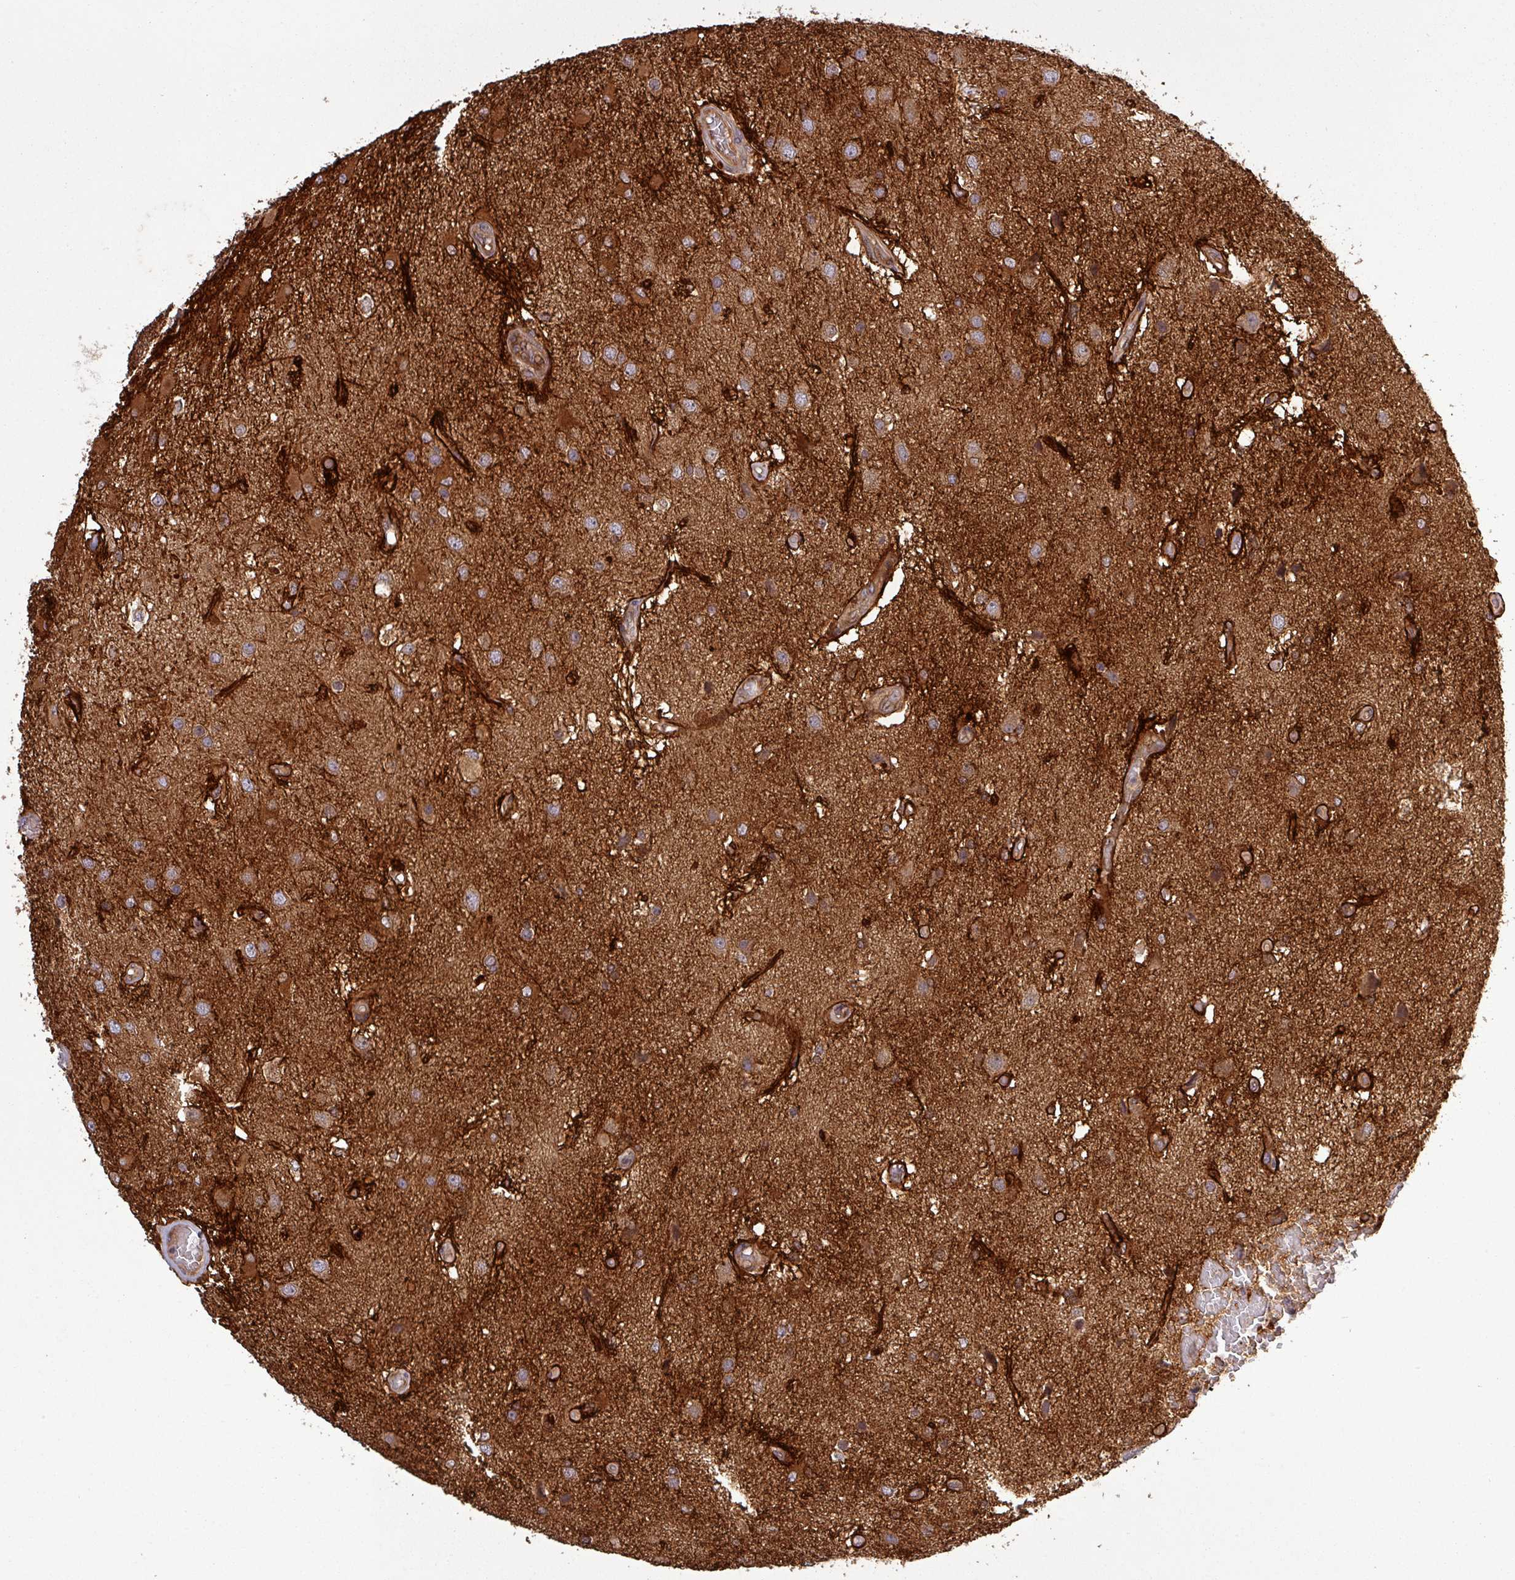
{"staining": {"intensity": "strong", "quantity": ">75%", "location": "cytoplasmic/membranous"}, "tissue": "glioma", "cell_type": "Tumor cells", "image_type": "cancer", "snomed": [{"axis": "morphology", "description": "Glioma, malignant, High grade"}, {"axis": "morphology", "description": "Glioblastoma, NOS"}, {"axis": "topography", "description": "Brain"}], "caption": "Glioma stained with immunohistochemistry demonstrates strong cytoplasmic/membranous staining in approximately >75% of tumor cells.", "gene": "SIRPB2", "patient": {"sex": "male", "age": 60}}